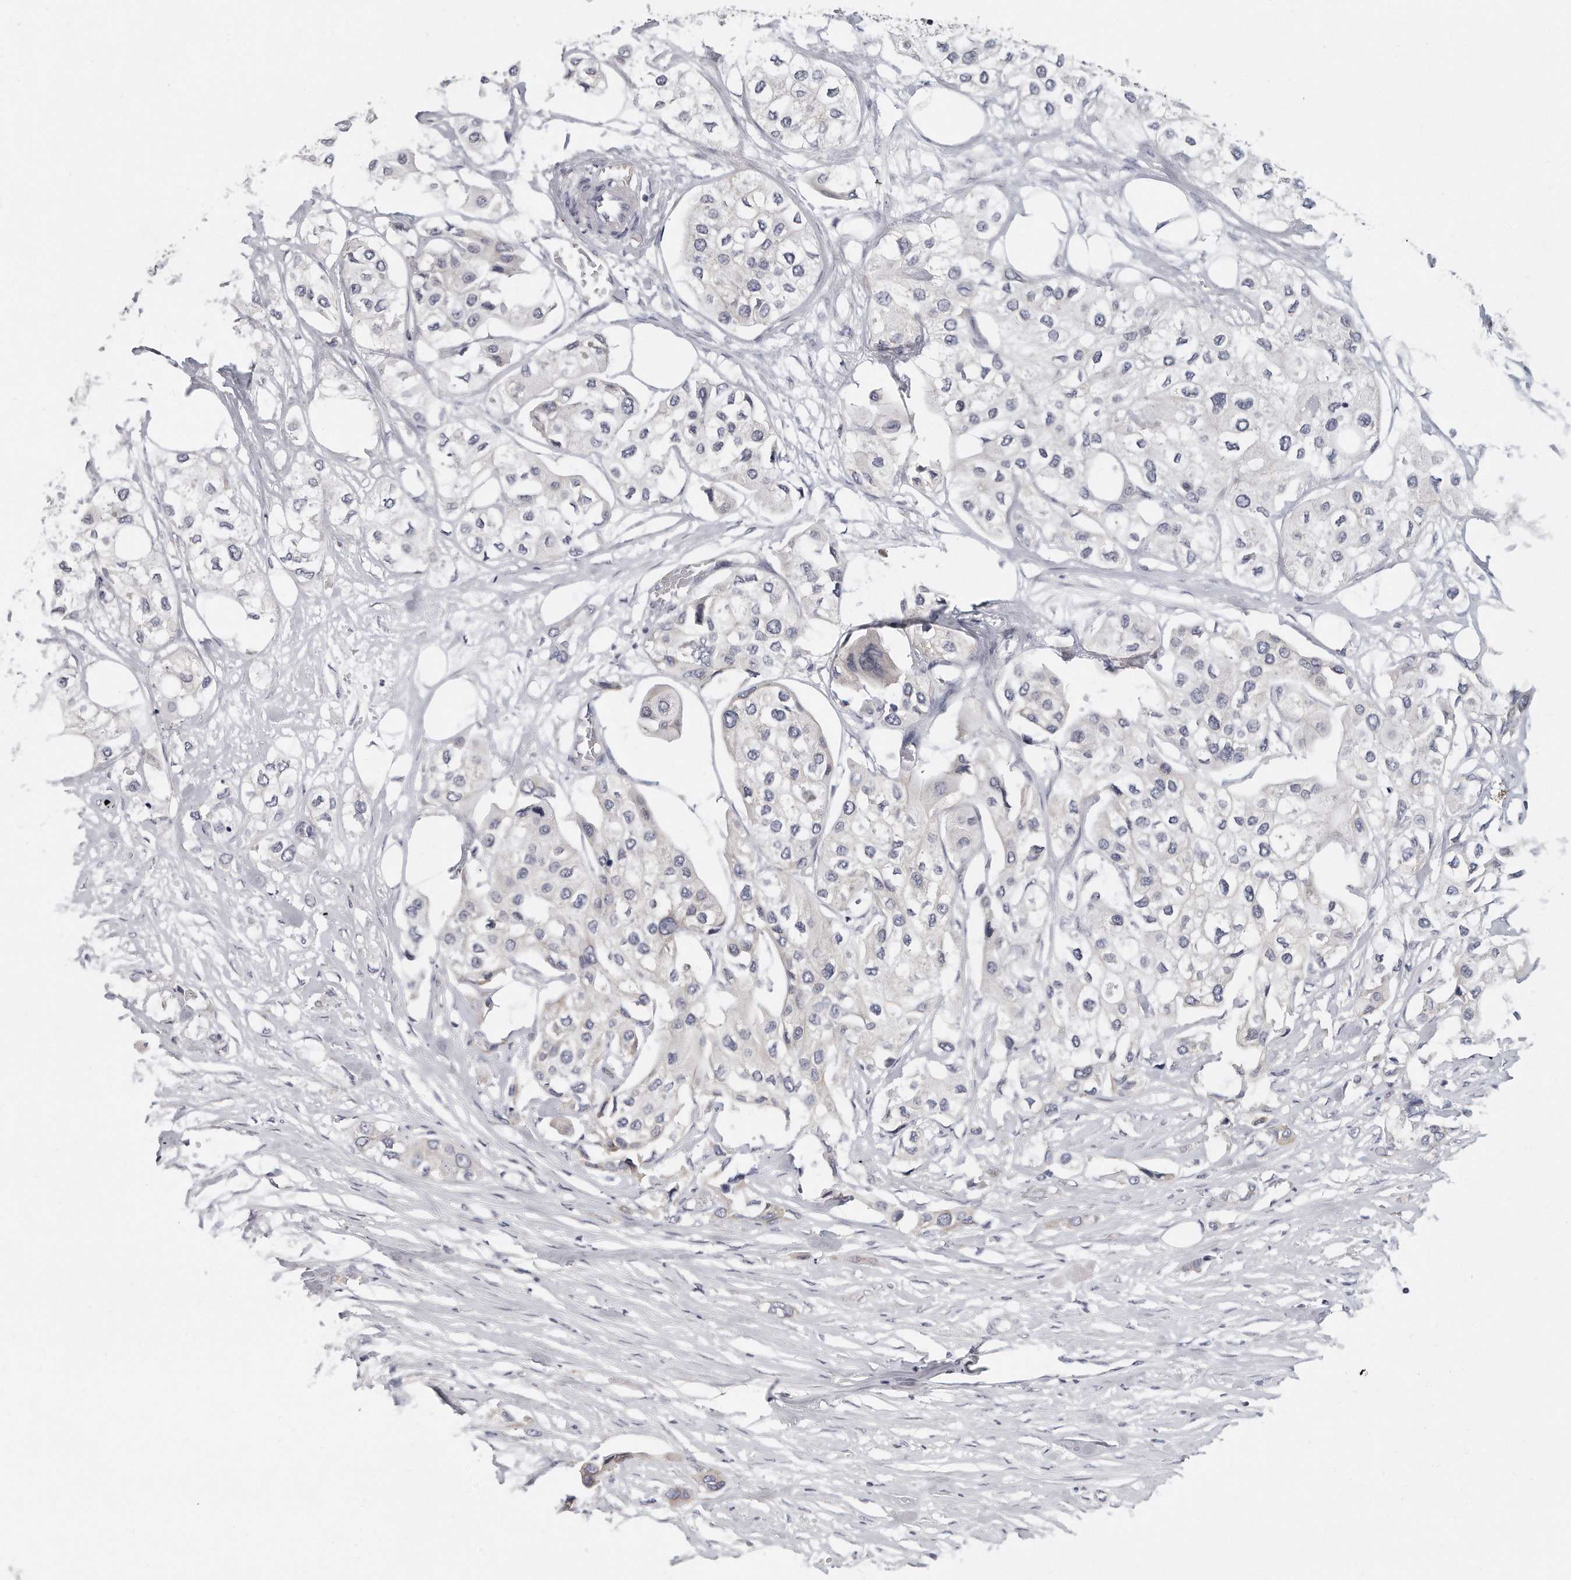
{"staining": {"intensity": "negative", "quantity": "none", "location": "none"}, "tissue": "urothelial cancer", "cell_type": "Tumor cells", "image_type": "cancer", "snomed": [{"axis": "morphology", "description": "Urothelial carcinoma, High grade"}, {"axis": "topography", "description": "Urinary bladder"}], "caption": "IHC of human urothelial cancer shows no expression in tumor cells. (Brightfield microscopy of DAB (3,3'-diaminobenzidine) IHC at high magnification).", "gene": "PLEKHA6", "patient": {"sex": "male", "age": 64}}